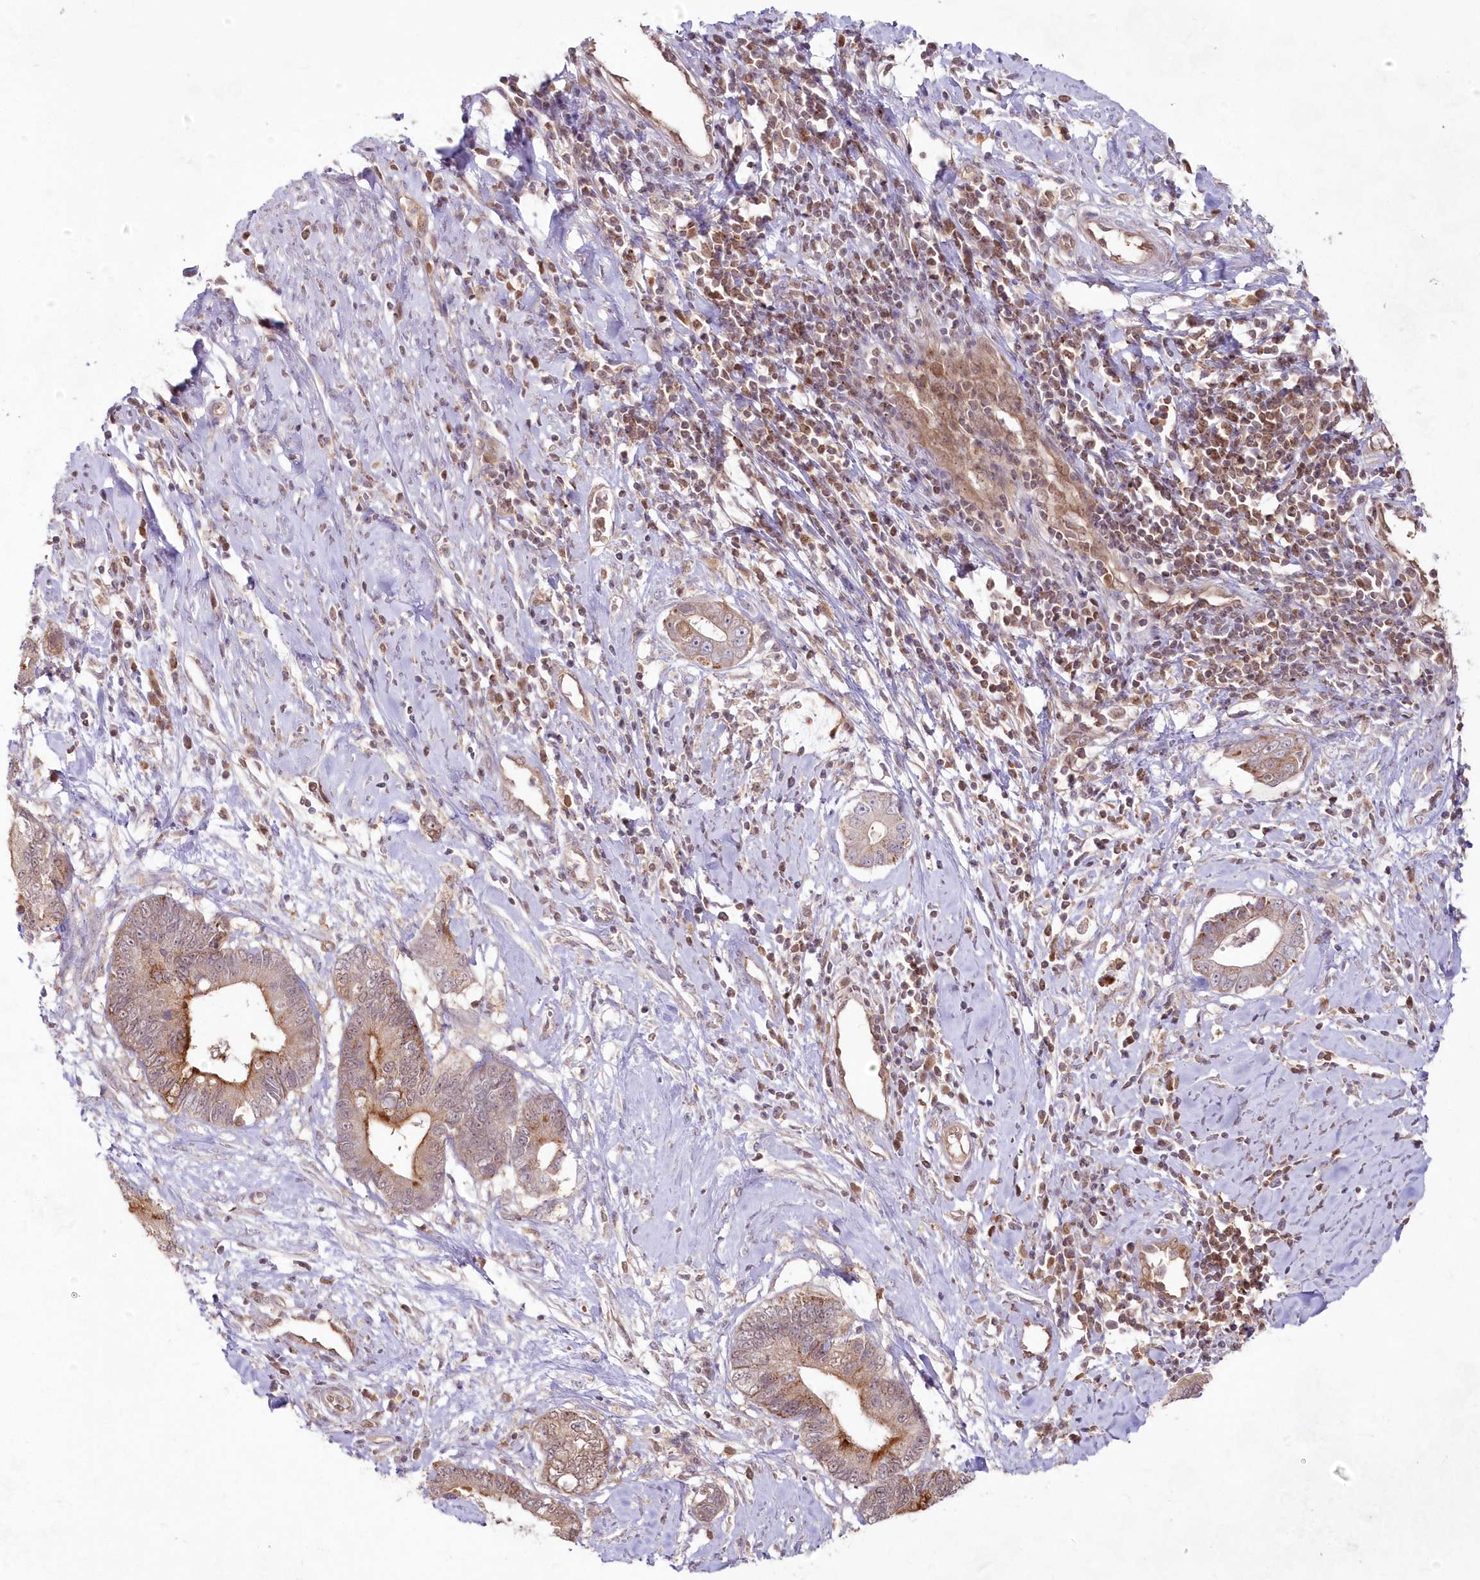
{"staining": {"intensity": "strong", "quantity": "25%-75%", "location": "cytoplasmic/membranous"}, "tissue": "cervical cancer", "cell_type": "Tumor cells", "image_type": "cancer", "snomed": [{"axis": "morphology", "description": "Adenocarcinoma, NOS"}, {"axis": "topography", "description": "Cervix"}], "caption": "Cervical cancer (adenocarcinoma) tissue reveals strong cytoplasmic/membranous positivity in about 25%-75% of tumor cells", "gene": "IMPA1", "patient": {"sex": "female", "age": 44}}